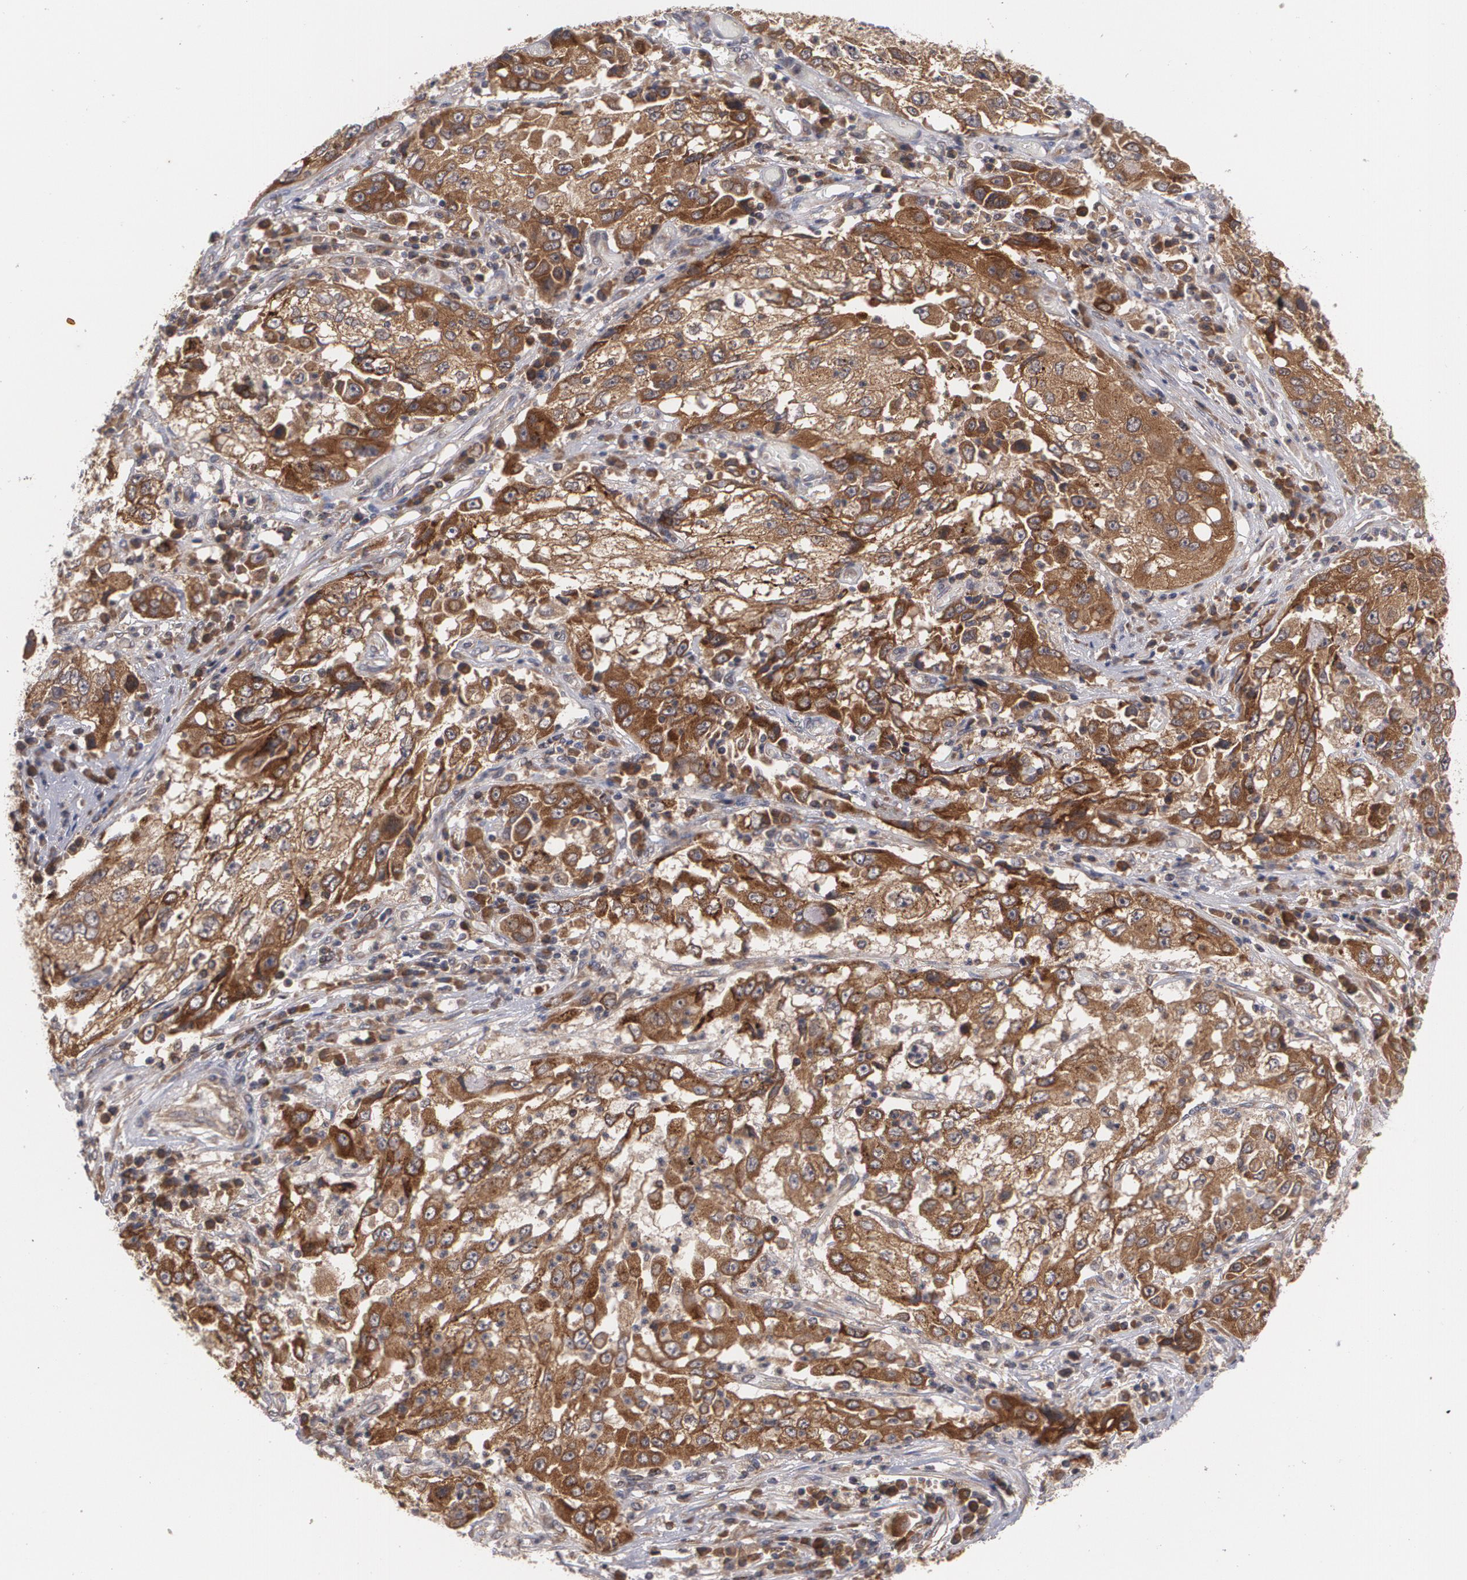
{"staining": {"intensity": "moderate", "quantity": ">75%", "location": "cytoplasmic/membranous"}, "tissue": "cervical cancer", "cell_type": "Tumor cells", "image_type": "cancer", "snomed": [{"axis": "morphology", "description": "Squamous cell carcinoma, NOS"}, {"axis": "topography", "description": "Cervix"}], "caption": "Immunohistochemistry of human cervical squamous cell carcinoma shows medium levels of moderate cytoplasmic/membranous staining in approximately >75% of tumor cells.", "gene": "BMP6", "patient": {"sex": "female", "age": 36}}